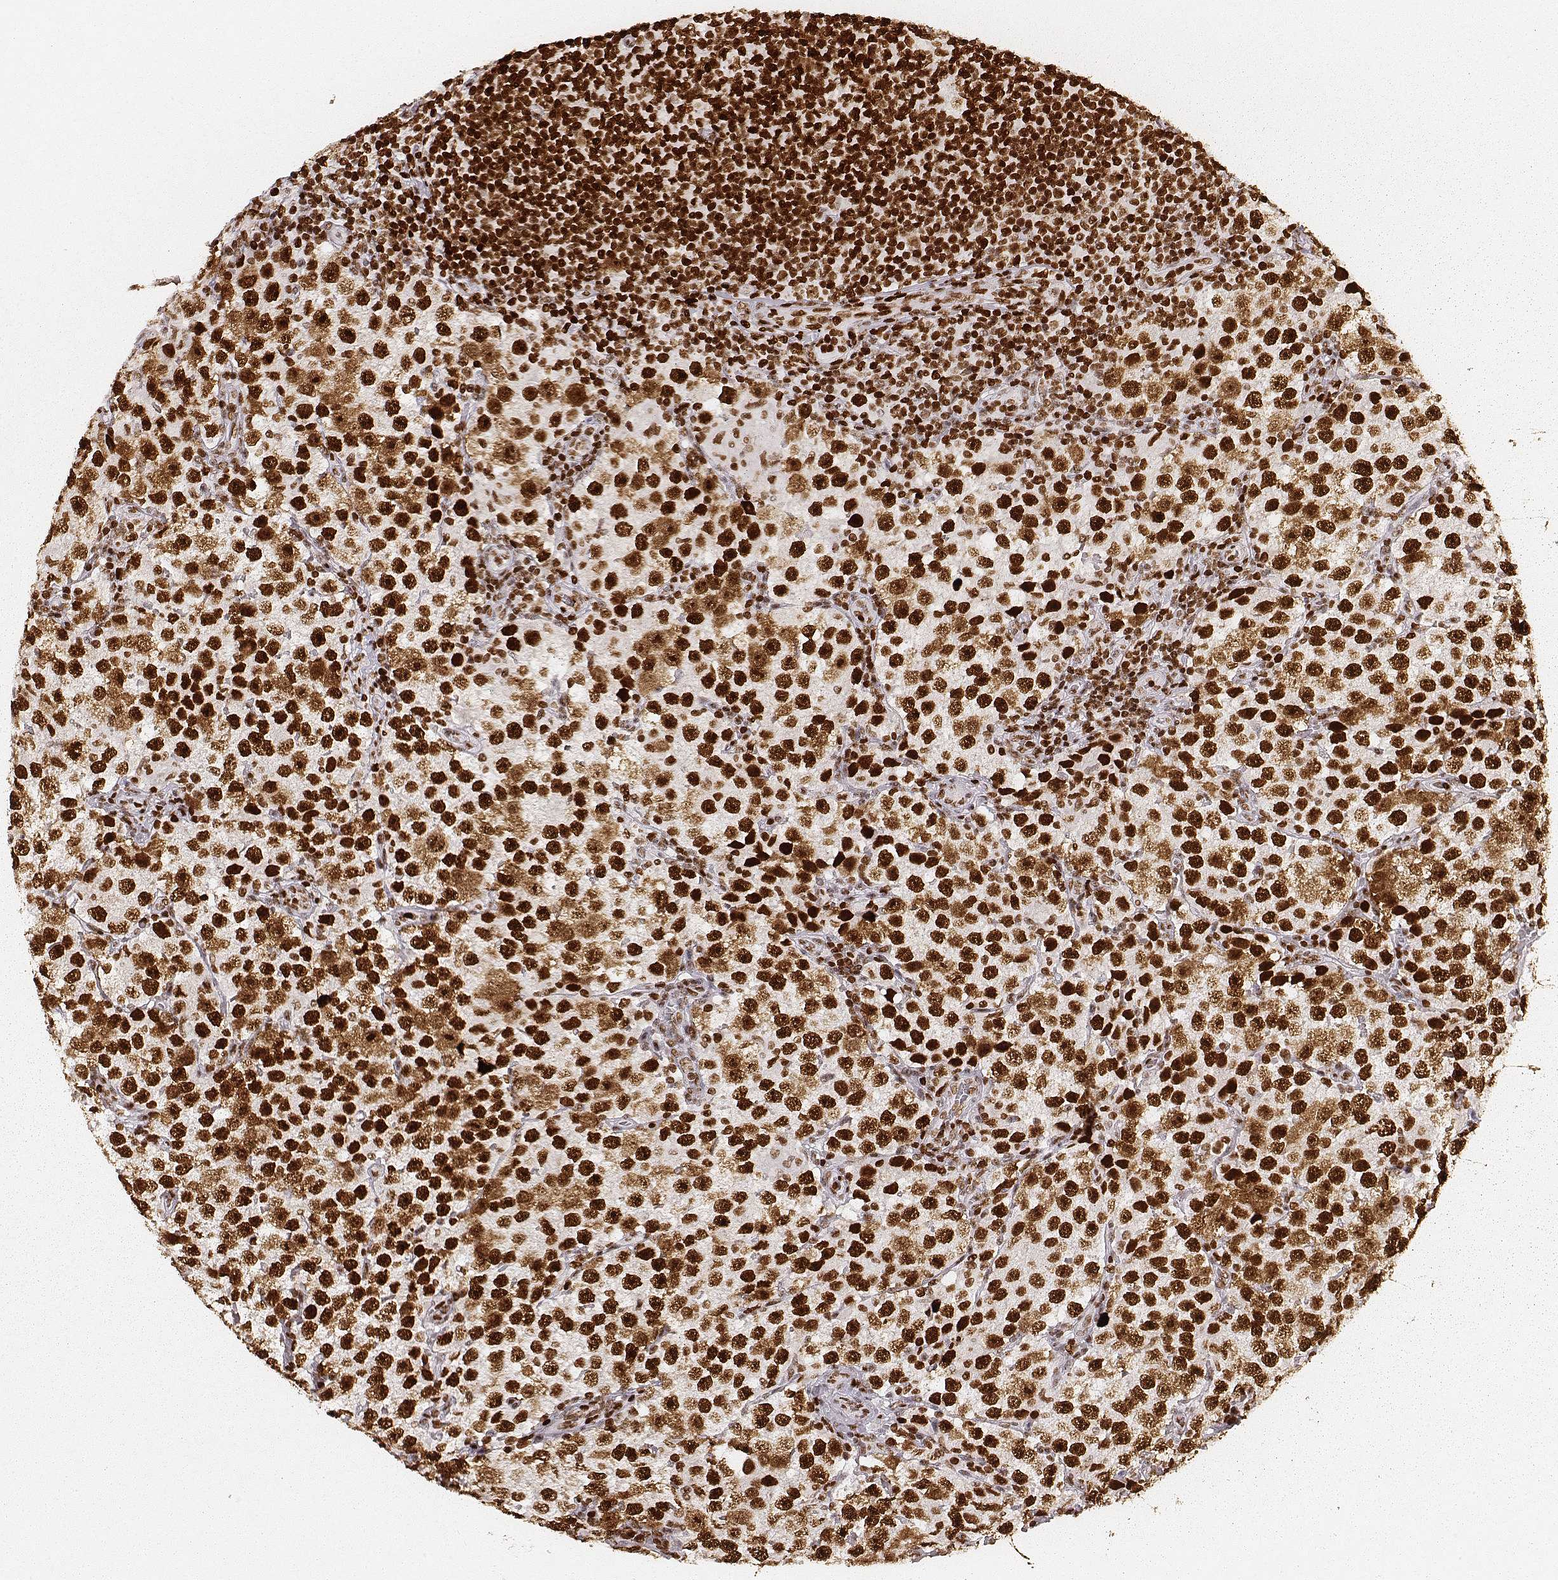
{"staining": {"intensity": "strong", "quantity": ">75%", "location": "nuclear"}, "tissue": "testis cancer", "cell_type": "Tumor cells", "image_type": "cancer", "snomed": [{"axis": "morphology", "description": "Seminoma, NOS"}, {"axis": "topography", "description": "Testis"}], "caption": "Testis cancer (seminoma) stained for a protein shows strong nuclear positivity in tumor cells. (Stains: DAB in brown, nuclei in blue, Microscopy: brightfield microscopy at high magnification).", "gene": "PARP1", "patient": {"sex": "male", "age": 37}}